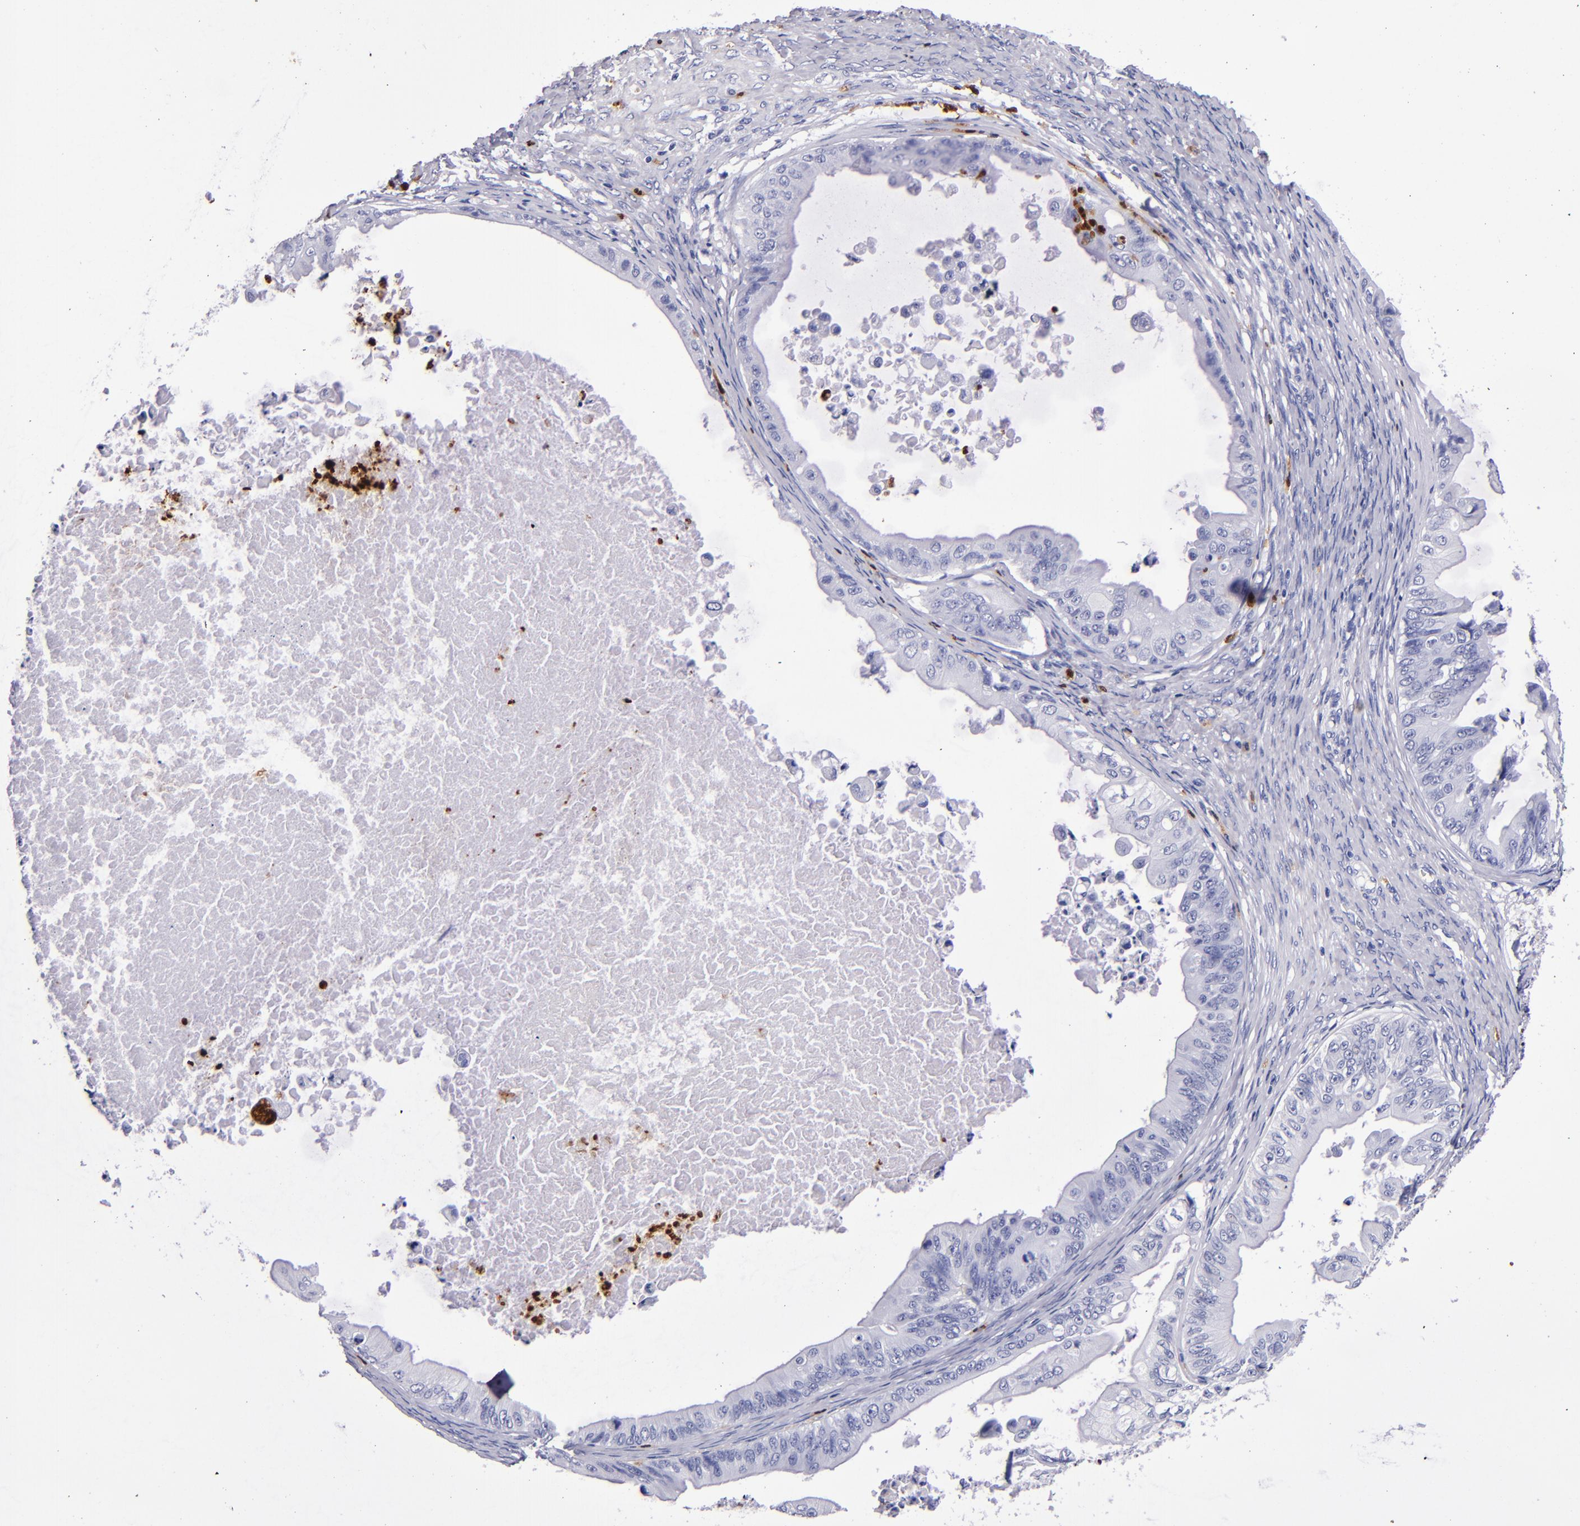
{"staining": {"intensity": "negative", "quantity": "none", "location": "none"}, "tissue": "ovarian cancer", "cell_type": "Tumor cells", "image_type": "cancer", "snomed": [{"axis": "morphology", "description": "Cystadenocarcinoma, mucinous, NOS"}, {"axis": "topography", "description": "Ovary"}], "caption": "This is an IHC histopathology image of human ovarian mucinous cystadenocarcinoma. There is no expression in tumor cells.", "gene": "S100A8", "patient": {"sex": "female", "age": 37}}